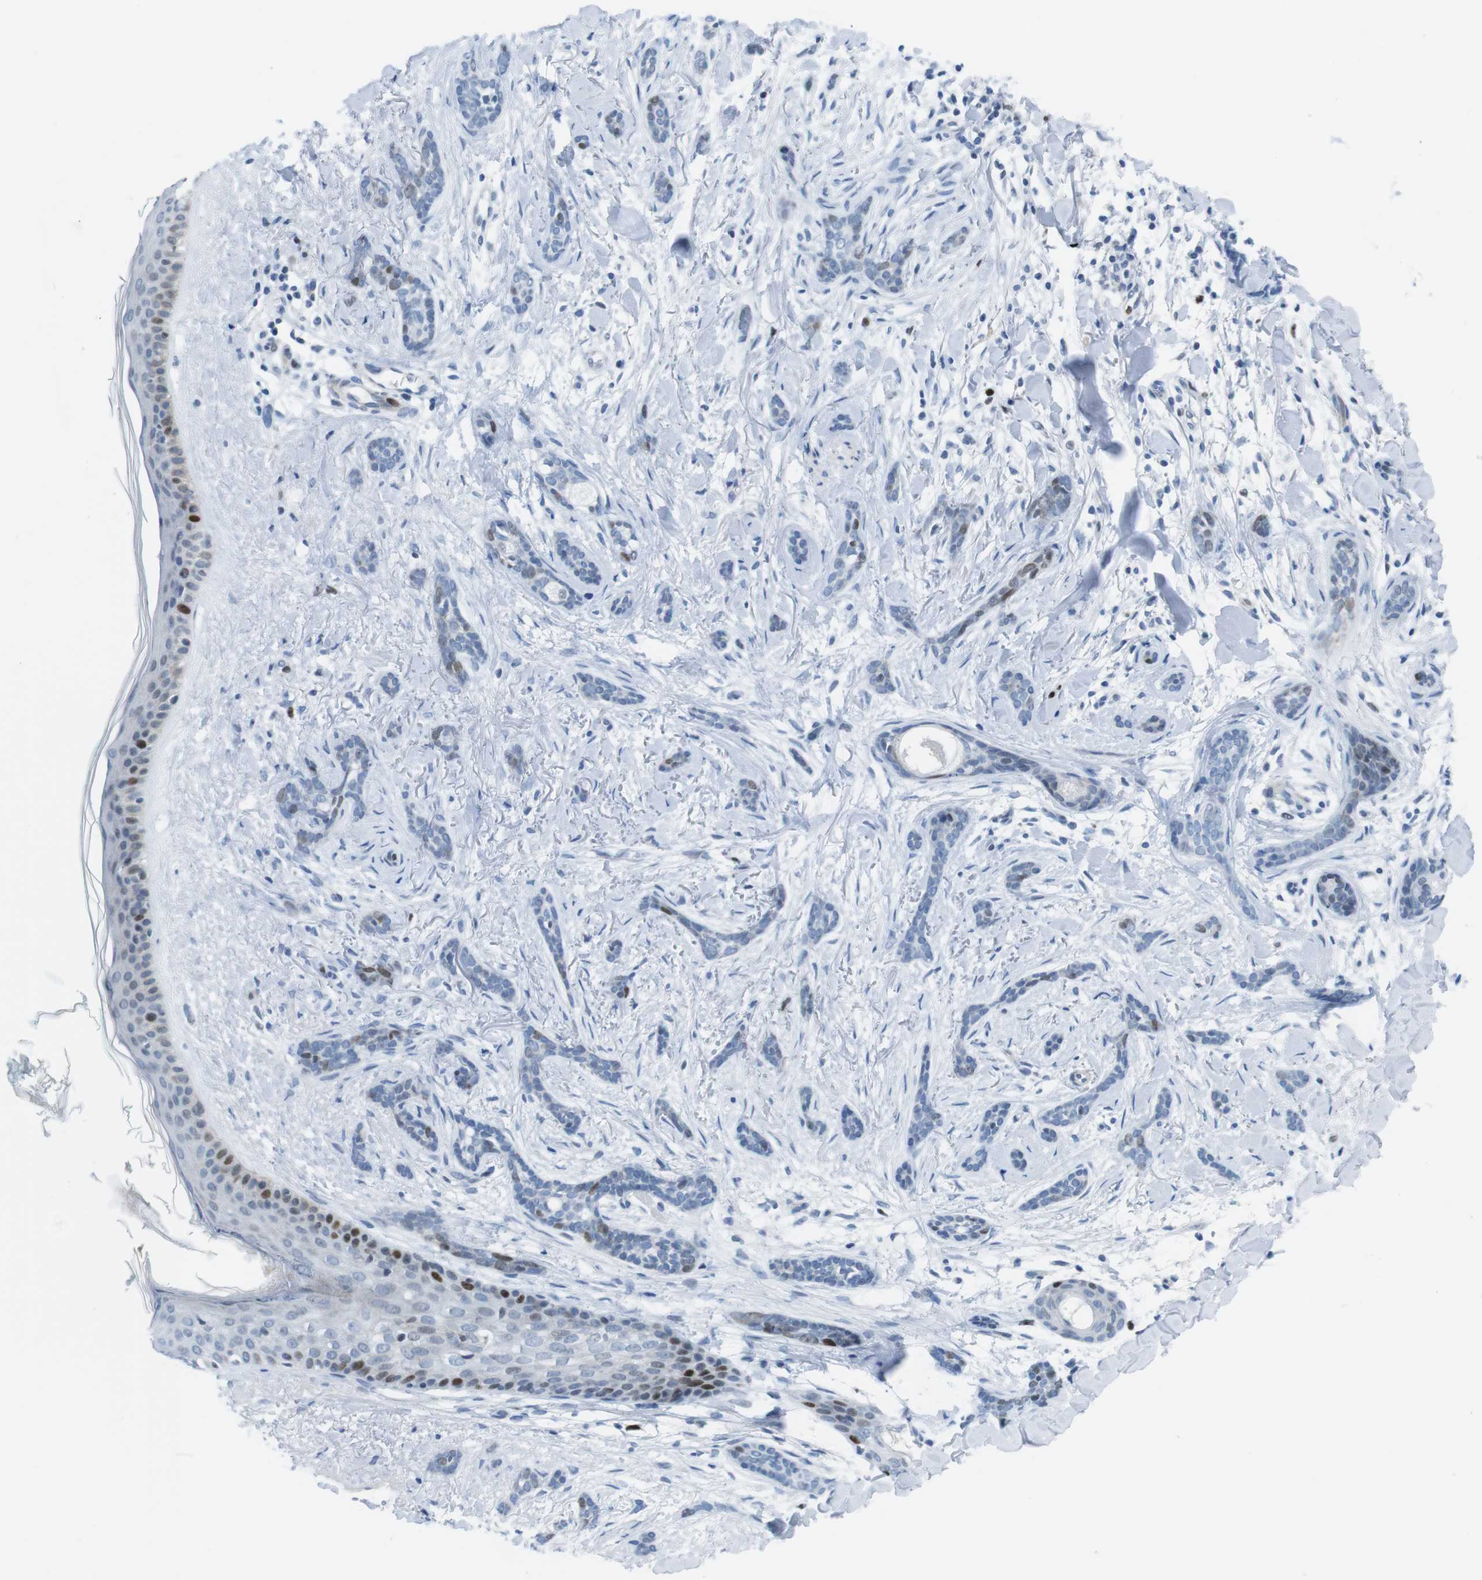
{"staining": {"intensity": "weak", "quantity": "<25%", "location": "nuclear"}, "tissue": "skin cancer", "cell_type": "Tumor cells", "image_type": "cancer", "snomed": [{"axis": "morphology", "description": "Basal cell carcinoma"}, {"axis": "morphology", "description": "Adnexal tumor, benign"}, {"axis": "topography", "description": "Skin"}], "caption": "The histopathology image displays no significant positivity in tumor cells of skin cancer.", "gene": "CHAF1A", "patient": {"sex": "female", "age": 42}}